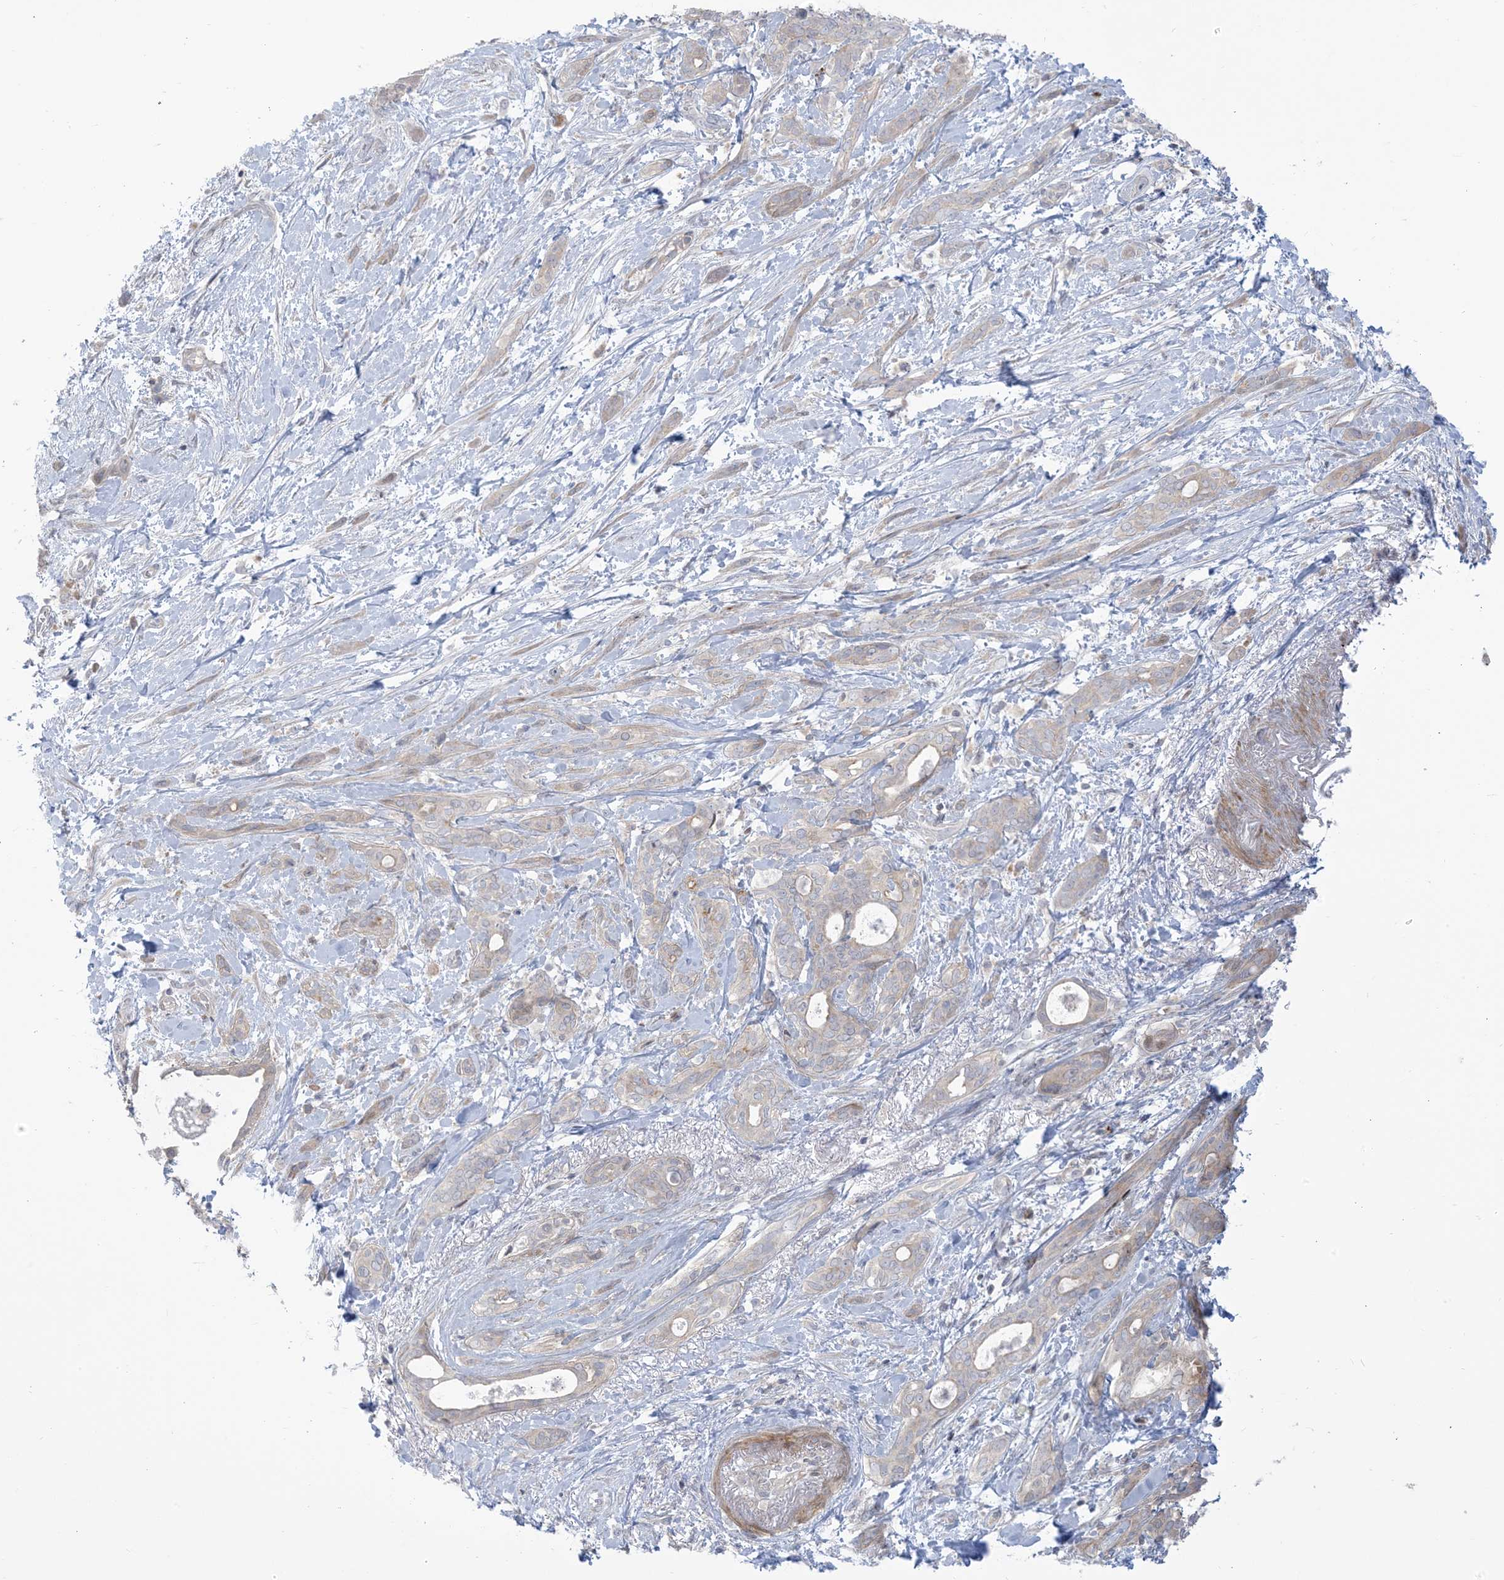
{"staining": {"intensity": "negative", "quantity": "none", "location": "none"}, "tissue": "pancreatic cancer", "cell_type": "Tumor cells", "image_type": "cancer", "snomed": [{"axis": "morphology", "description": "Normal tissue, NOS"}, {"axis": "morphology", "description": "Adenocarcinoma, NOS"}, {"axis": "topography", "description": "Pancreas"}, {"axis": "topography", "description": "Peripheral nerve tissue"}], "caption": "IHC micrograph of neoplastic tissue: human pancreatic cancer stained with DAB (3,3'-diaminobenzidine) demonstrates no significant protein positivity in tumor cells.", "gene": "AFTPH", "patient": {"sex": "female", "age": 63}}